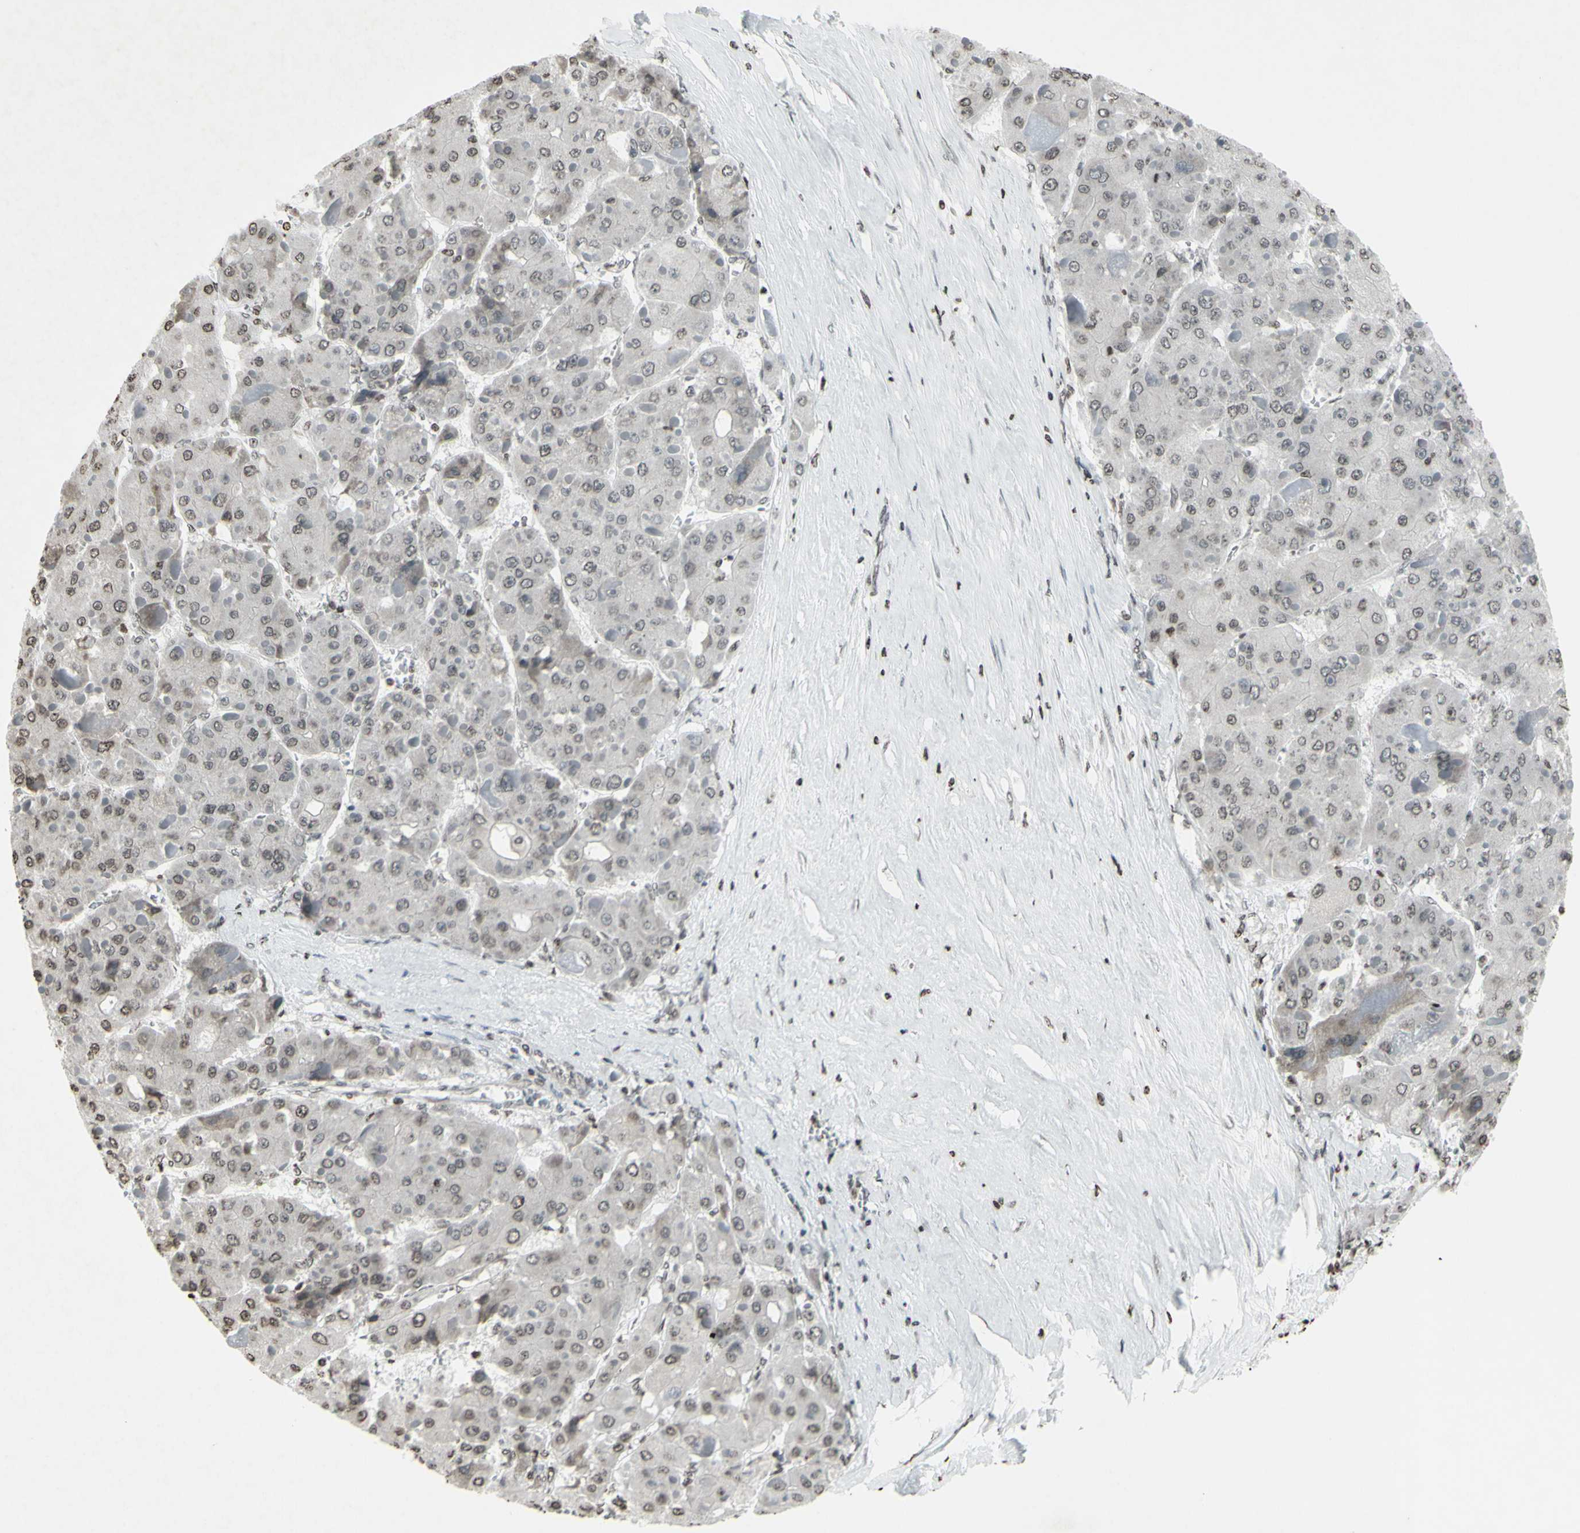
{"staining": {"intensity": "negative", "quantity": "none", "location": "none"}, "tissue": "liver cancer", "cell_type": "Tumor cells", "image_type": "cancer", "snomed": [{"axis": "morphology", "description": "Carcinoma, Hepatocellular, NOS"}, {"axis": "topography", "description": "Liver"}], "caption": "Immunohistochemical staining of human liver cancer exhibits no significant expression in tumor cells. (DAB (3,3'-diaminobenzidine) immunohistochemistry with hematoxylin counter stain).", "gene": "CD79B", "patient": {"sex": "female", "age": 73}}